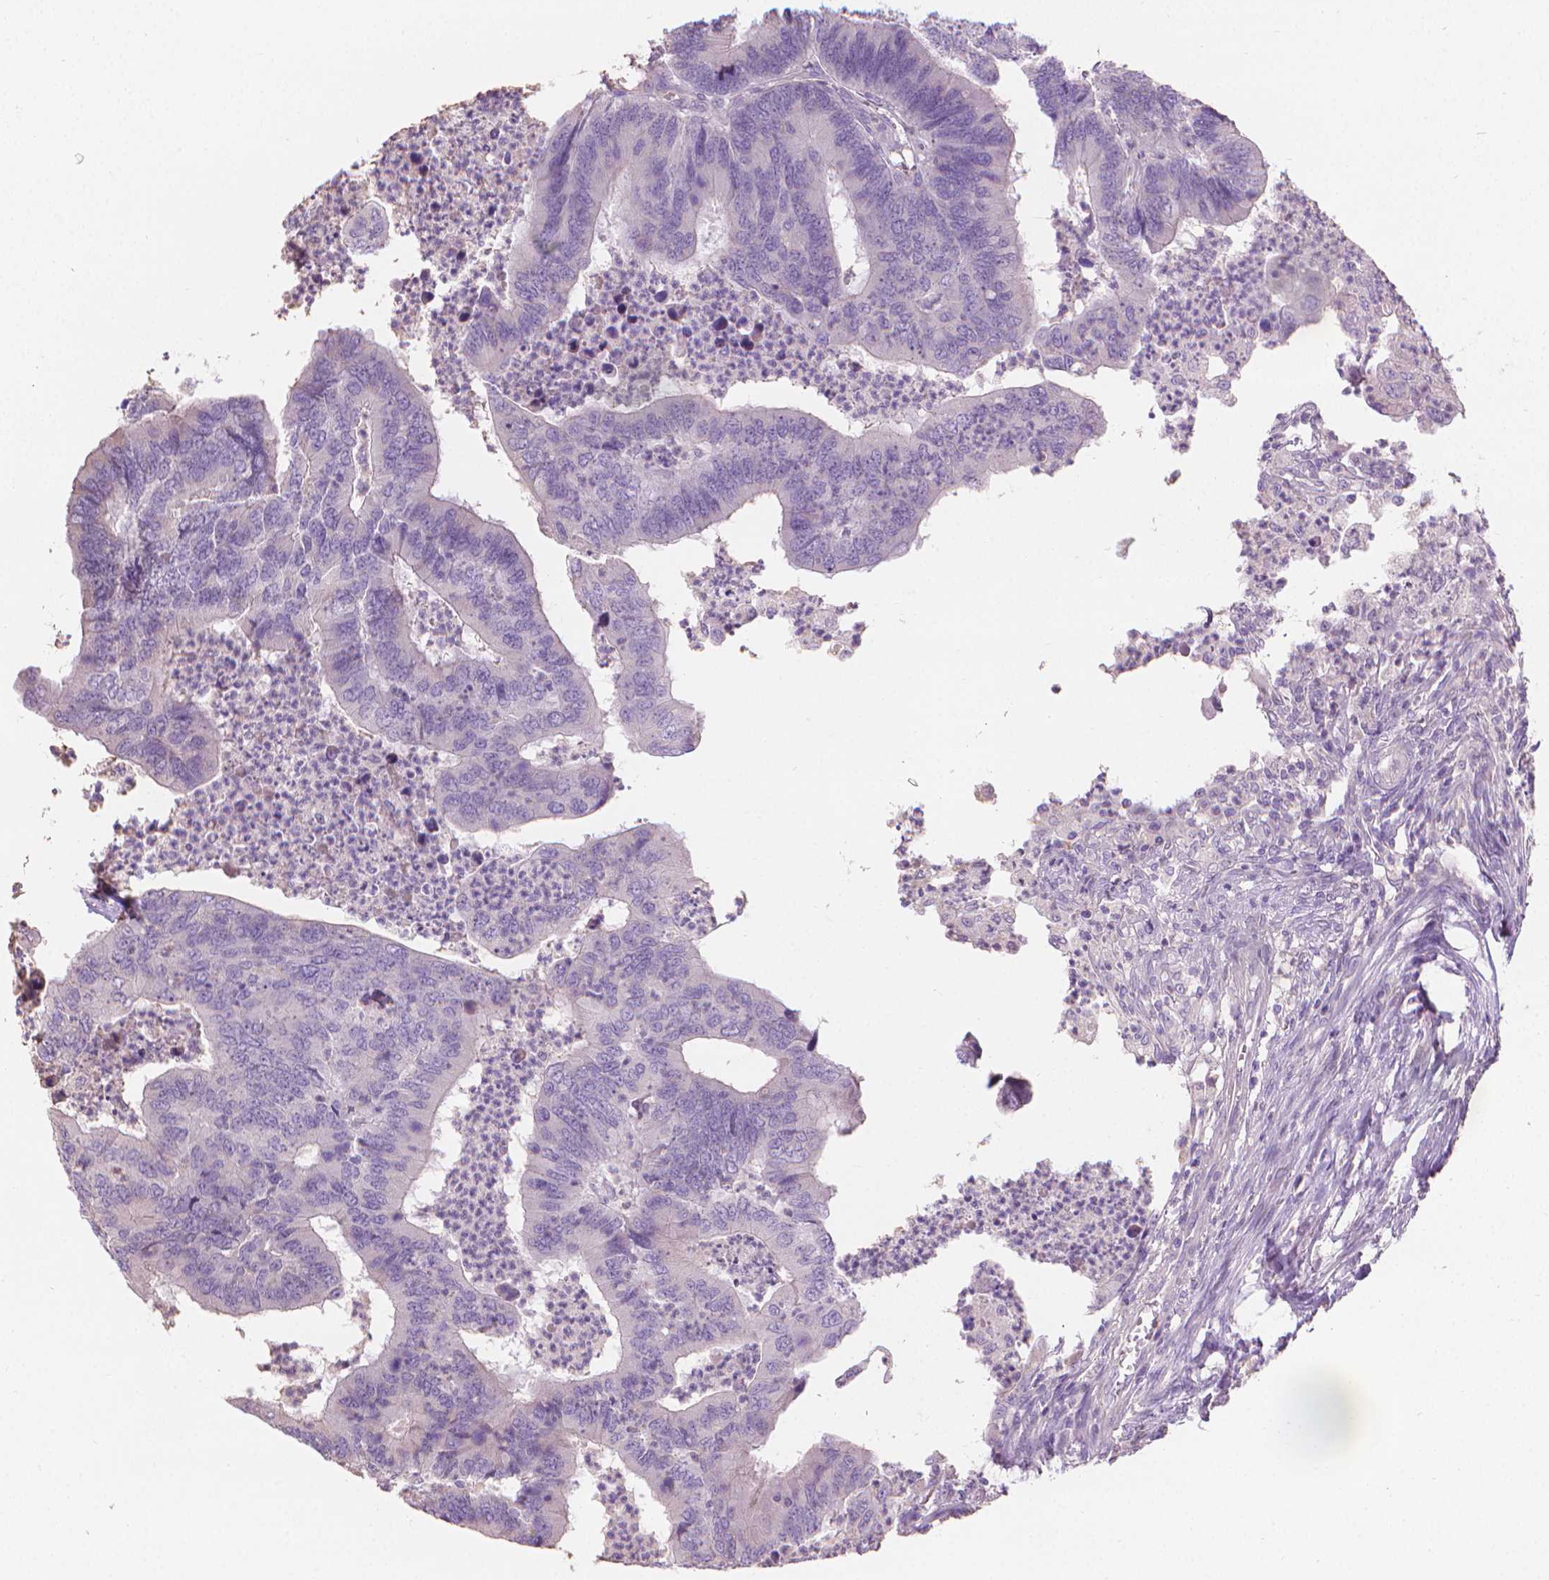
{"staining": {"intensity": "negative", "quantity": "none", "location": "none"}, "tissue": "colorectal cancer", "cell_type": "Tumor cells", "image_type": "cancer", "snomed": [{"axis": "morphology", "description": "Adenocarcinoma, NOS"}, {"axis": "topography", "description": "Colon"}], "caption": "IHC image of adenocarcinoma (colorectal) stained for a protein (brown), which exhibits no expression in tumor cells.", "gene": "CABCOCO1", "patient": {"sex": "female", "age": 67}}